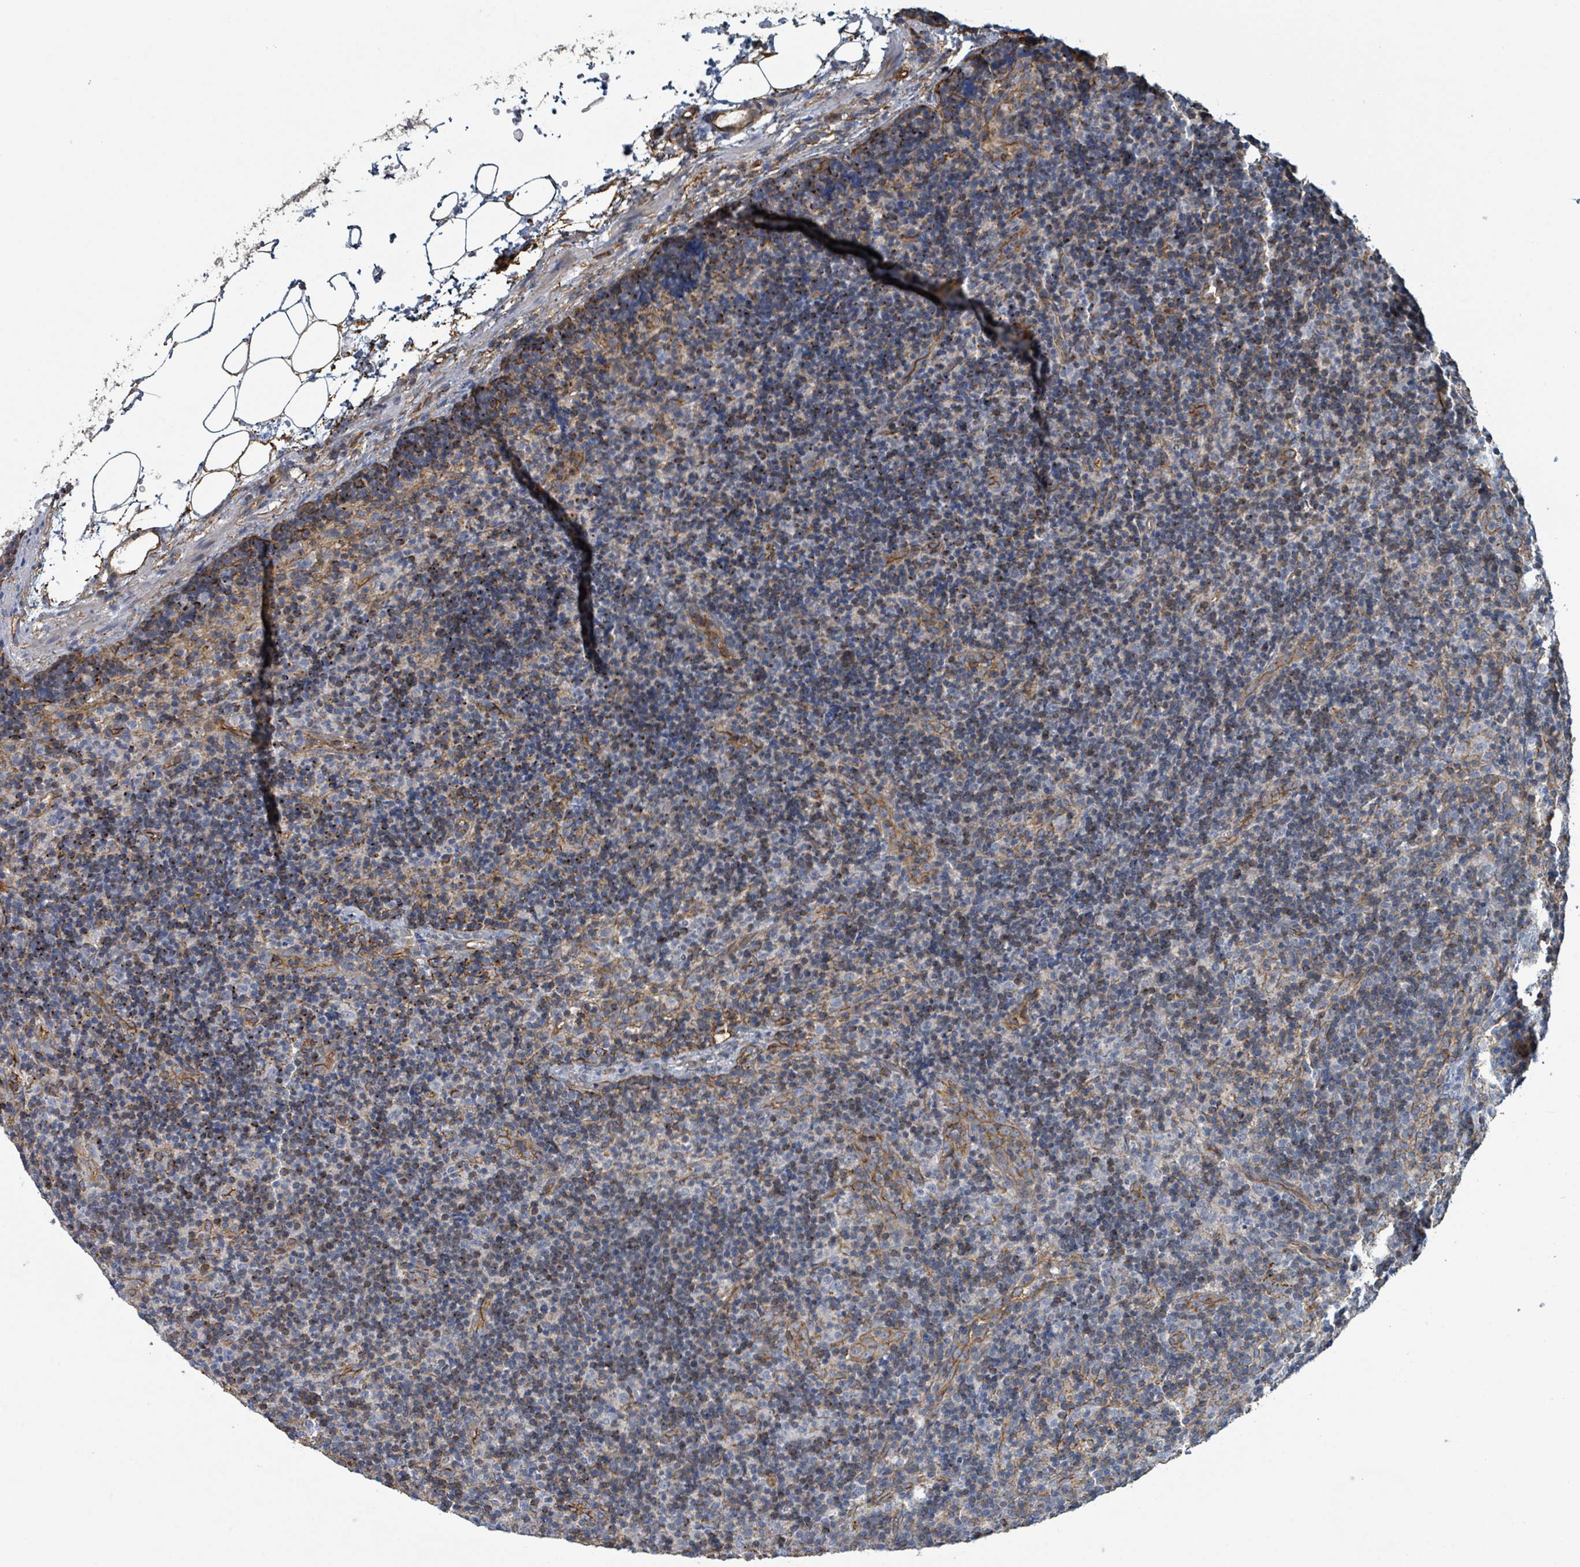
{"staining": {"intensity": "moderate", "quantity": "<25%", "location": "cytoplasmic/membranous"}, "tissue": "lymph node", "cell_type": "Germinal center cells", "image_type": "normal", "snomed": [{"axis": "morphology", "description": "Normal tissue, NOS"}, {"axis": "topography", "description": "Lymph node"}], "caption": "Protein staining reveals moderate cytoplasmic/membranous expression in approximately <25% of germinal center cells in unremarkable lymph node. (Stains: DAB in brown, nuclei in blue, Microscopy: brightfield microscopy at high magnification).", "gene": "LDOC1", "patient": {"sex": "female", "age": 30}}